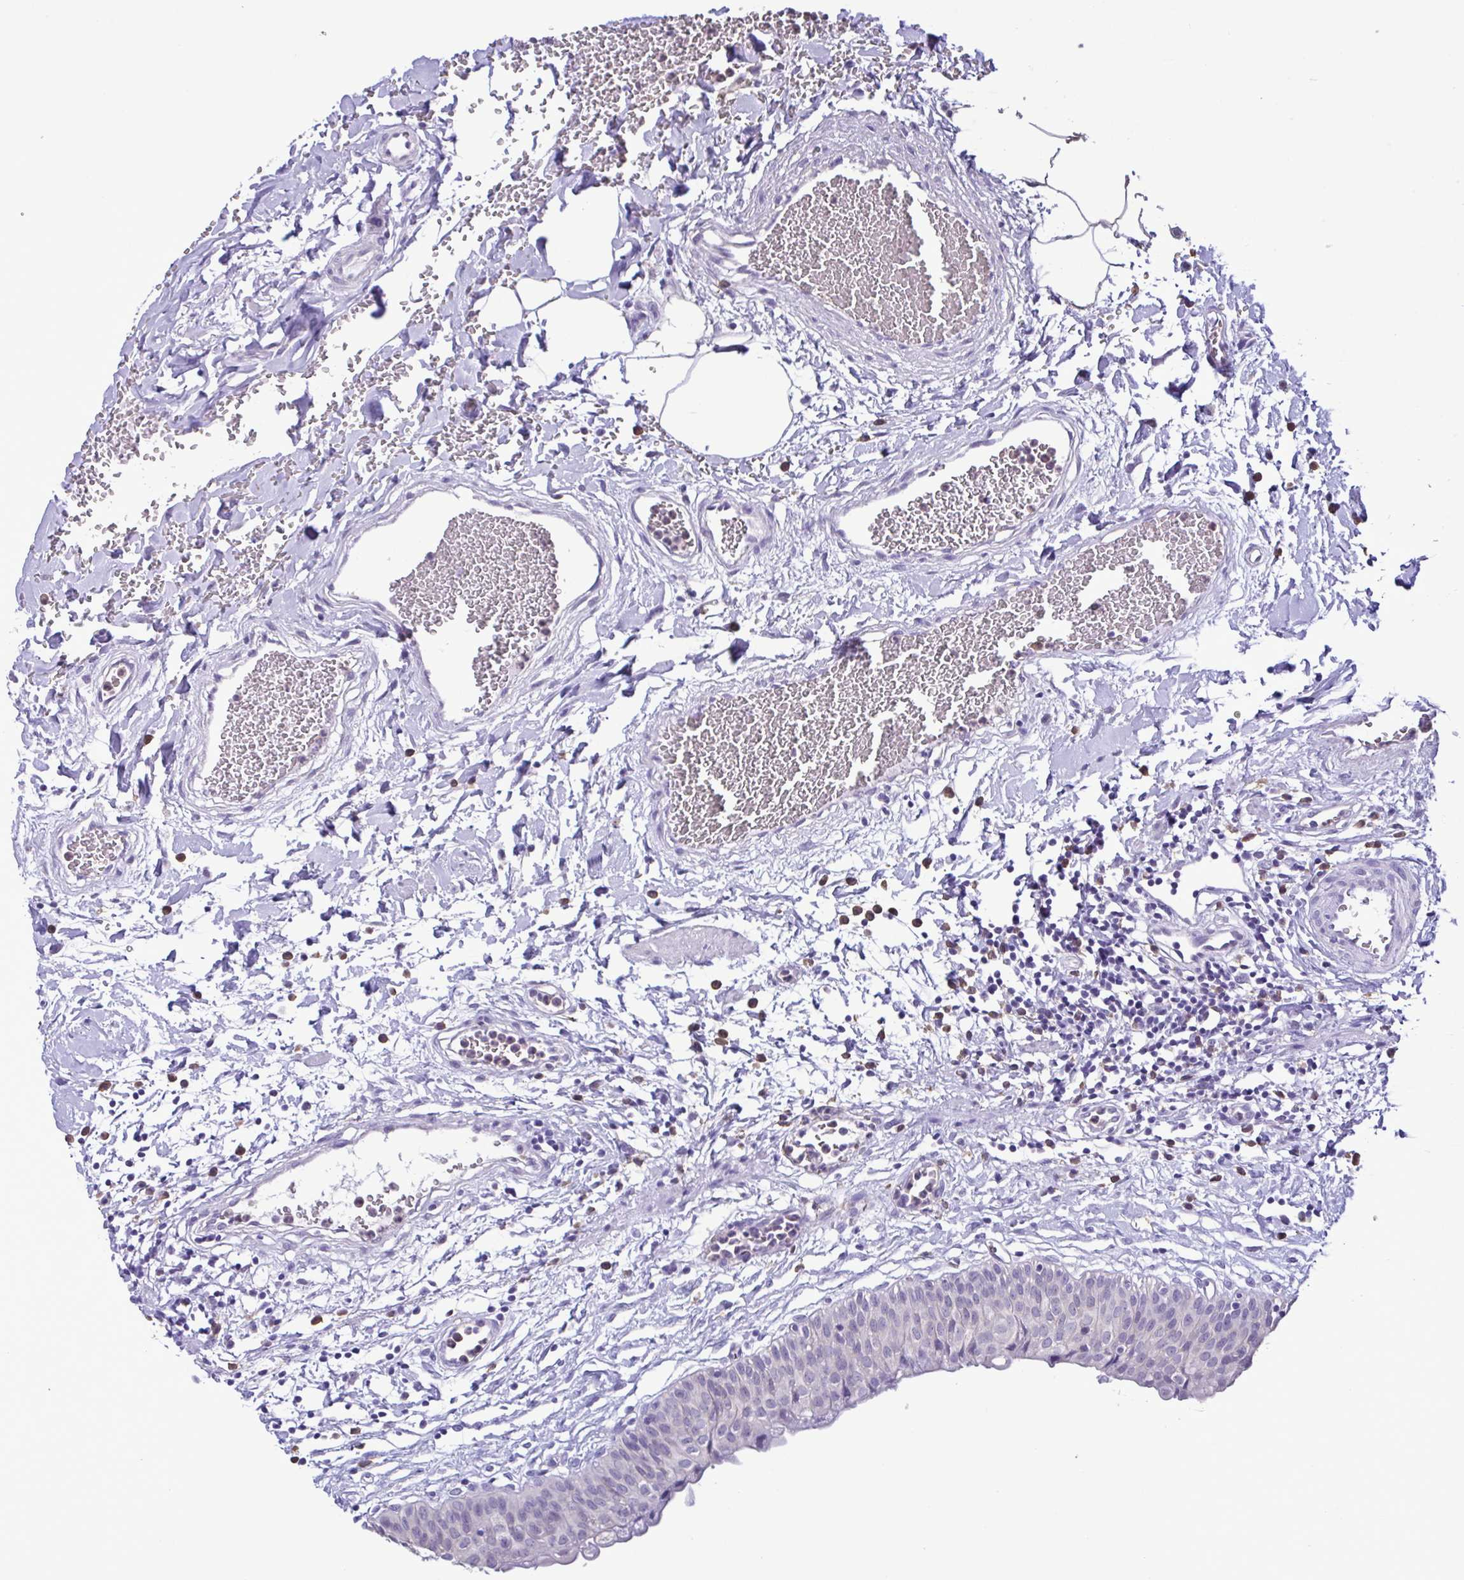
{"staining": {"intensity": "negative", "quantity": "none", "location": "none"}, "tissue": "urinary bladder", "cell_type": "Urothelial cells", "image_type": "normal", "snomed": [{"axis": "morphology", "description": "Normal tissue, NOS"}, {"axis": "topography", "description": "Urinary bladder"}], "caption": "Unremarkable urinary bladder was stained to show a protein in brown. There is no significant staining in urothelial cells.", "gene": "CBY2", "patient": {"sex": "male", "age": 55}}